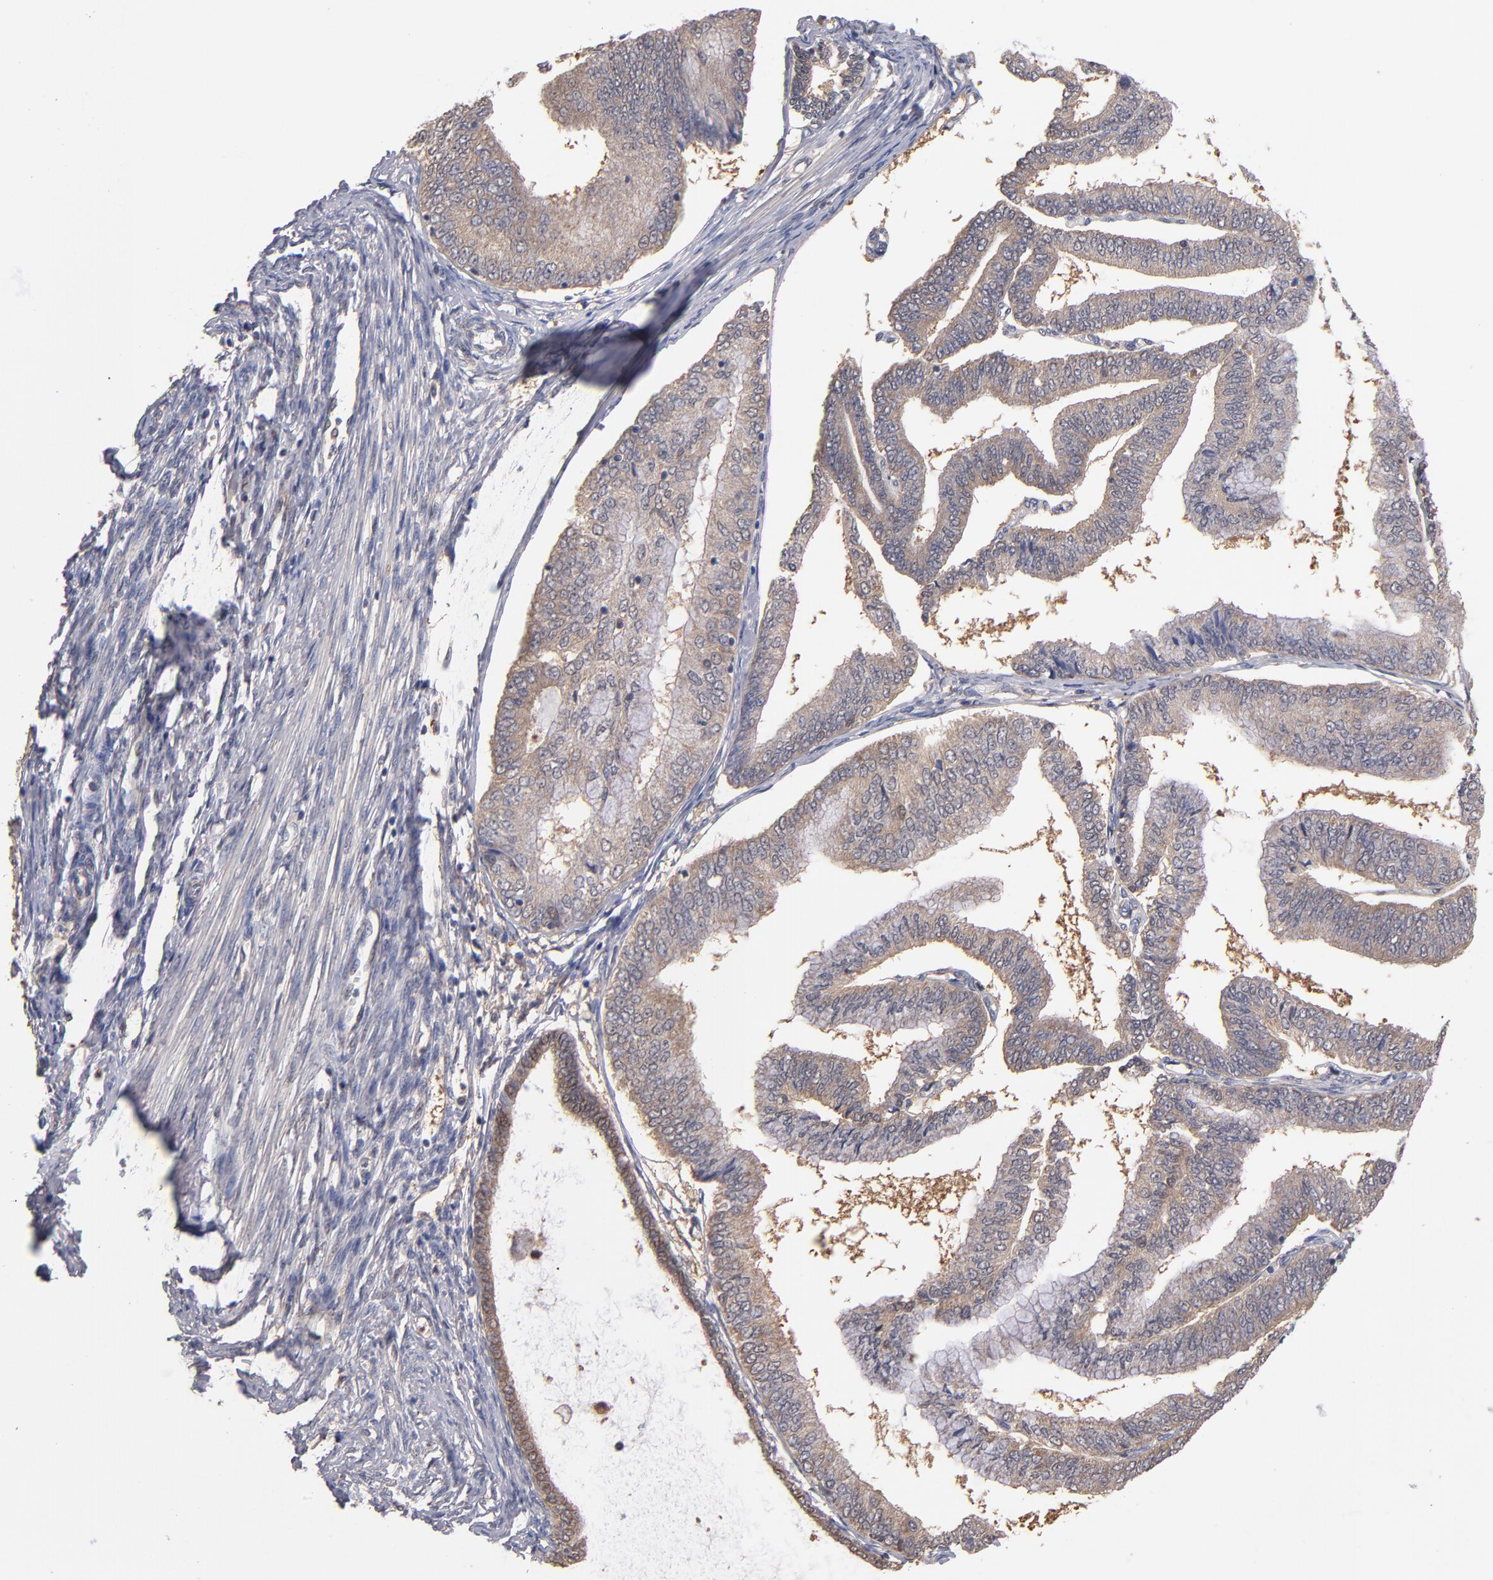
{"staining": {"intensity": "moderate", "quantity": ">75%", "location": "cytoplasmic/membranous"}, "tissue": "endometrial cancer", "cell_type": "Tumor cells", "image_type": "cancer", "snomed": [{"axis": "morphology", "description": "Adenocarcinoma, NOS"}, {"axis": "topography", "description": "Endometrium"}], "caption": "IHC image of neoplastic tissue: endometrial cancer (adenocarcinoma) stained using IHC displays medium levels of moderate protein expression localized specifically in the cytoplasmic/membranous of tumor cells, appearing as a cytoplasmic/membranous brown color.", "gene": "GMFG", "patient": {"sex": "female", "age": 63}}